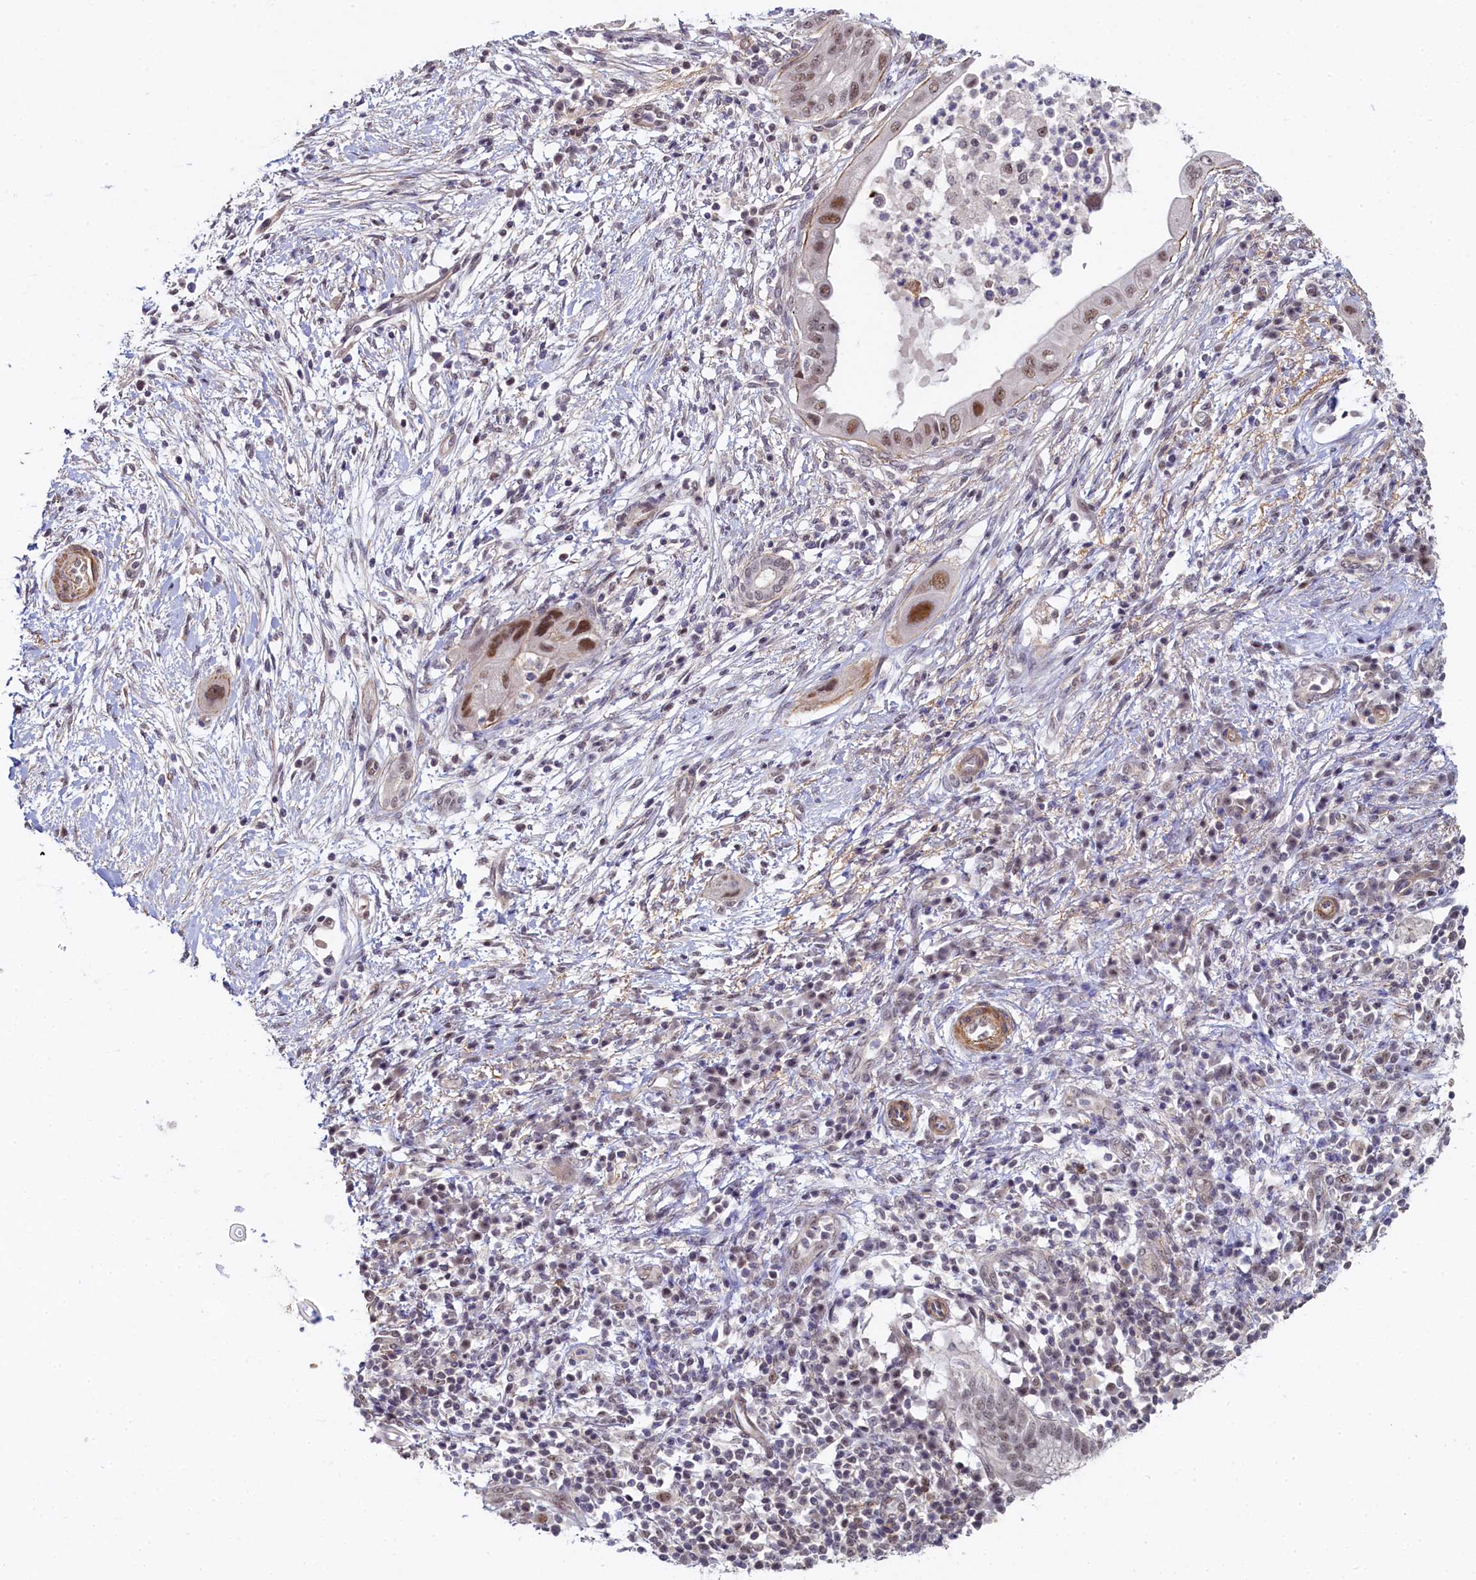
{"staining": {"intensity": "moderate", "quantity": ">75%", "location": "cytoplasmic/membranous,nuclear"}, "tissue": "pancreatic cancer", "cell_type": "Tumor cells", "image_type": "cancer", "snomed": [{"axis": "morphology", "description": "Adenocarcinoma, NOS"}, {"axis": "topography", "description": "Pancreas"}], "caption": "Immunohistochemical staining of human pancreatic cancer (adenocarcinoma) reveals medium levels of moderate cytoplasmic/membranous and nuclear protein staining in about >75% of tumor cells. The protein is stained brown, and the nuclei are stained in blue (DAB IHC with brightfield microscopy, high magnification).", "gene": "INTS14", "patient": {"sex": "male", "age": 68}}